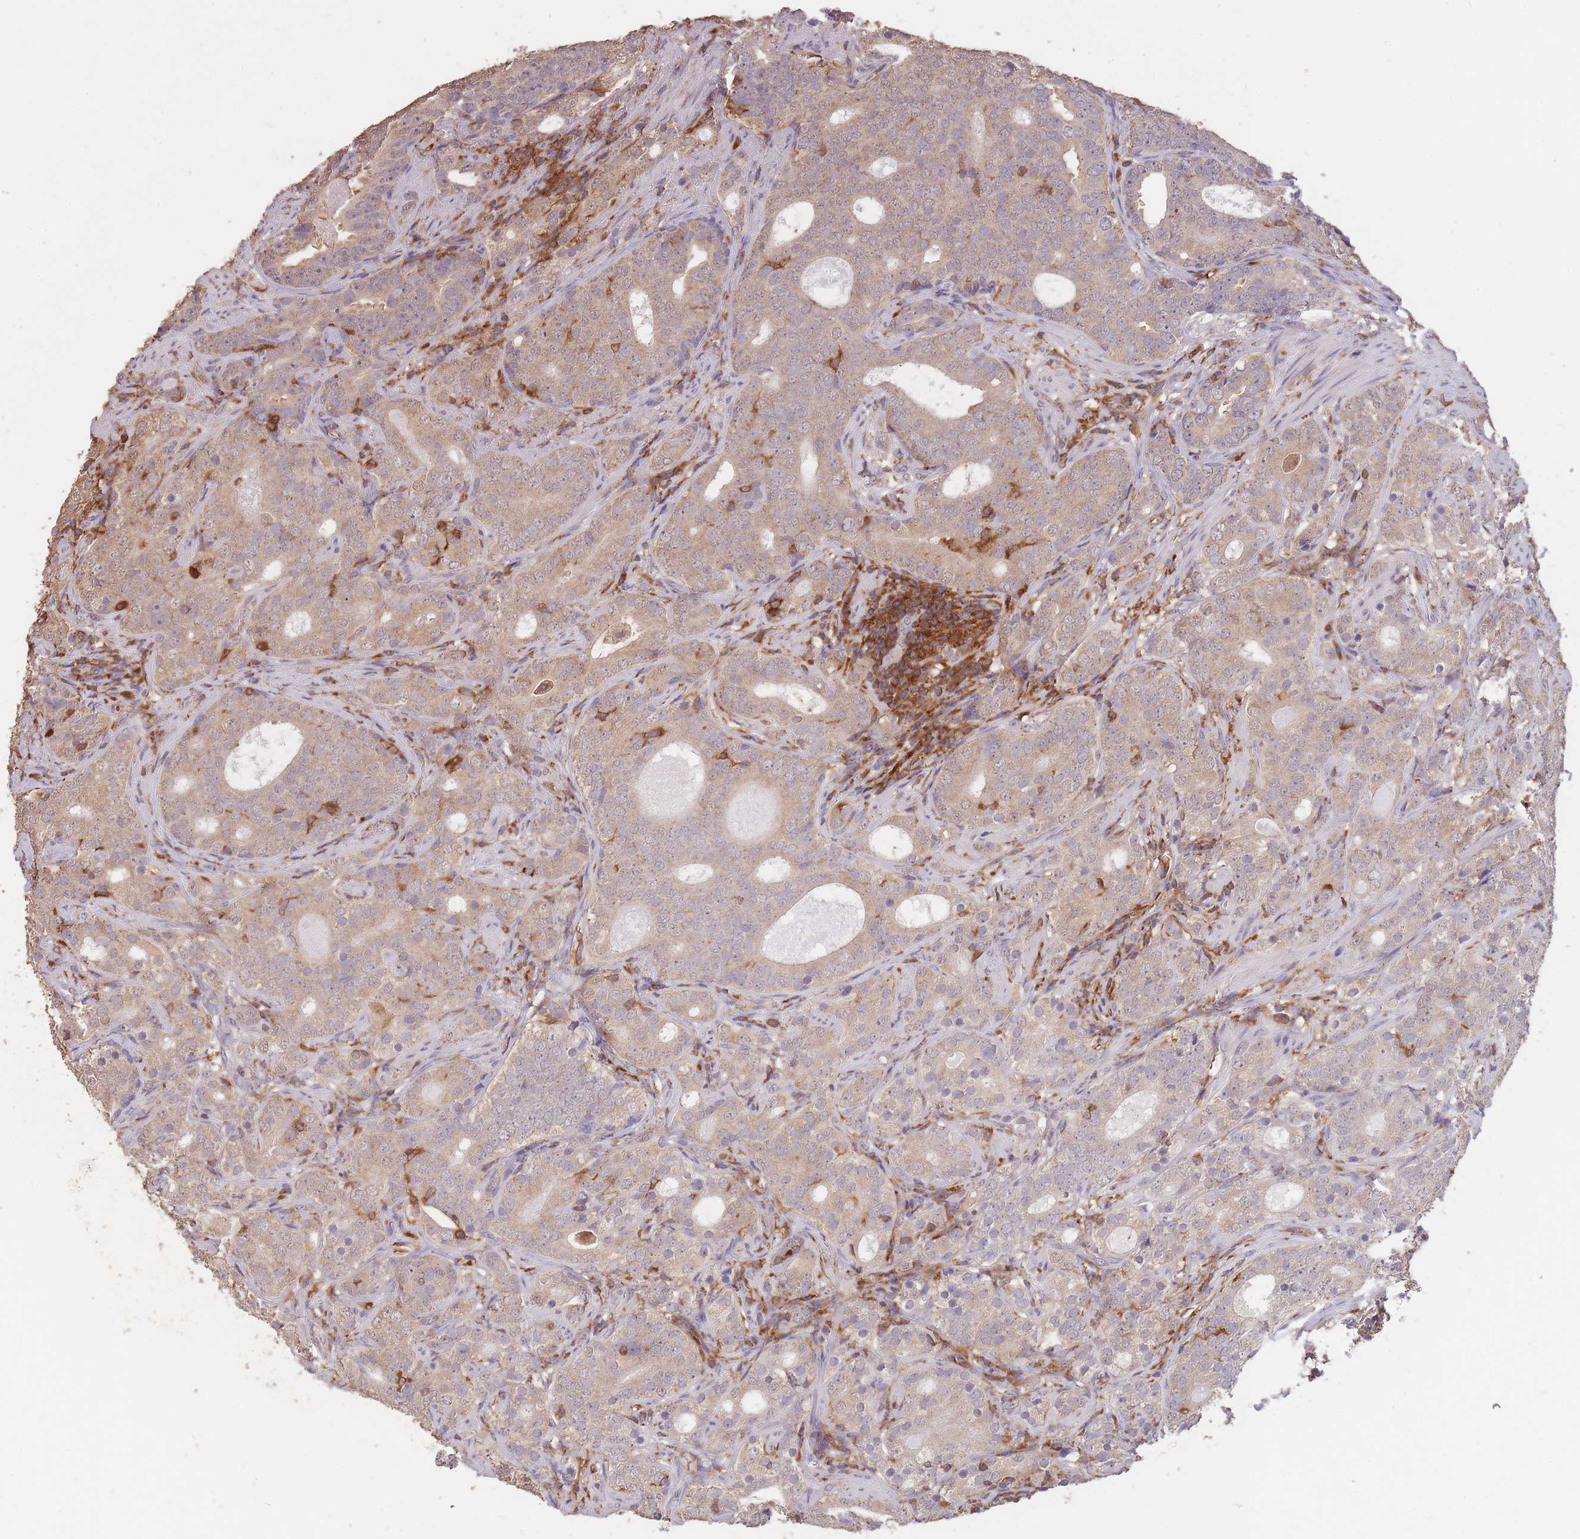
{"staining": {"intensity": "weak", "quantity": ">75%", "location": "cytoplasmic/membranous"}, "tissue": "prostate cancer", "cell_type": "Tumor cells", "image_type": "cancer", "snomed": [{"axis": "morphology", "description": "Adenocarcinoma, High grade"}, {"axis": "topography", "description": "Prostate"}], "caption": "Prostate cancer stained with DAB immunohistochemistry (IHC) reveals low levels of weak cytoplasmic/membranous expression in about >75% of tumor cells.", "gene": "GMIP", "patient": {"sex": "male", "age": 64}}